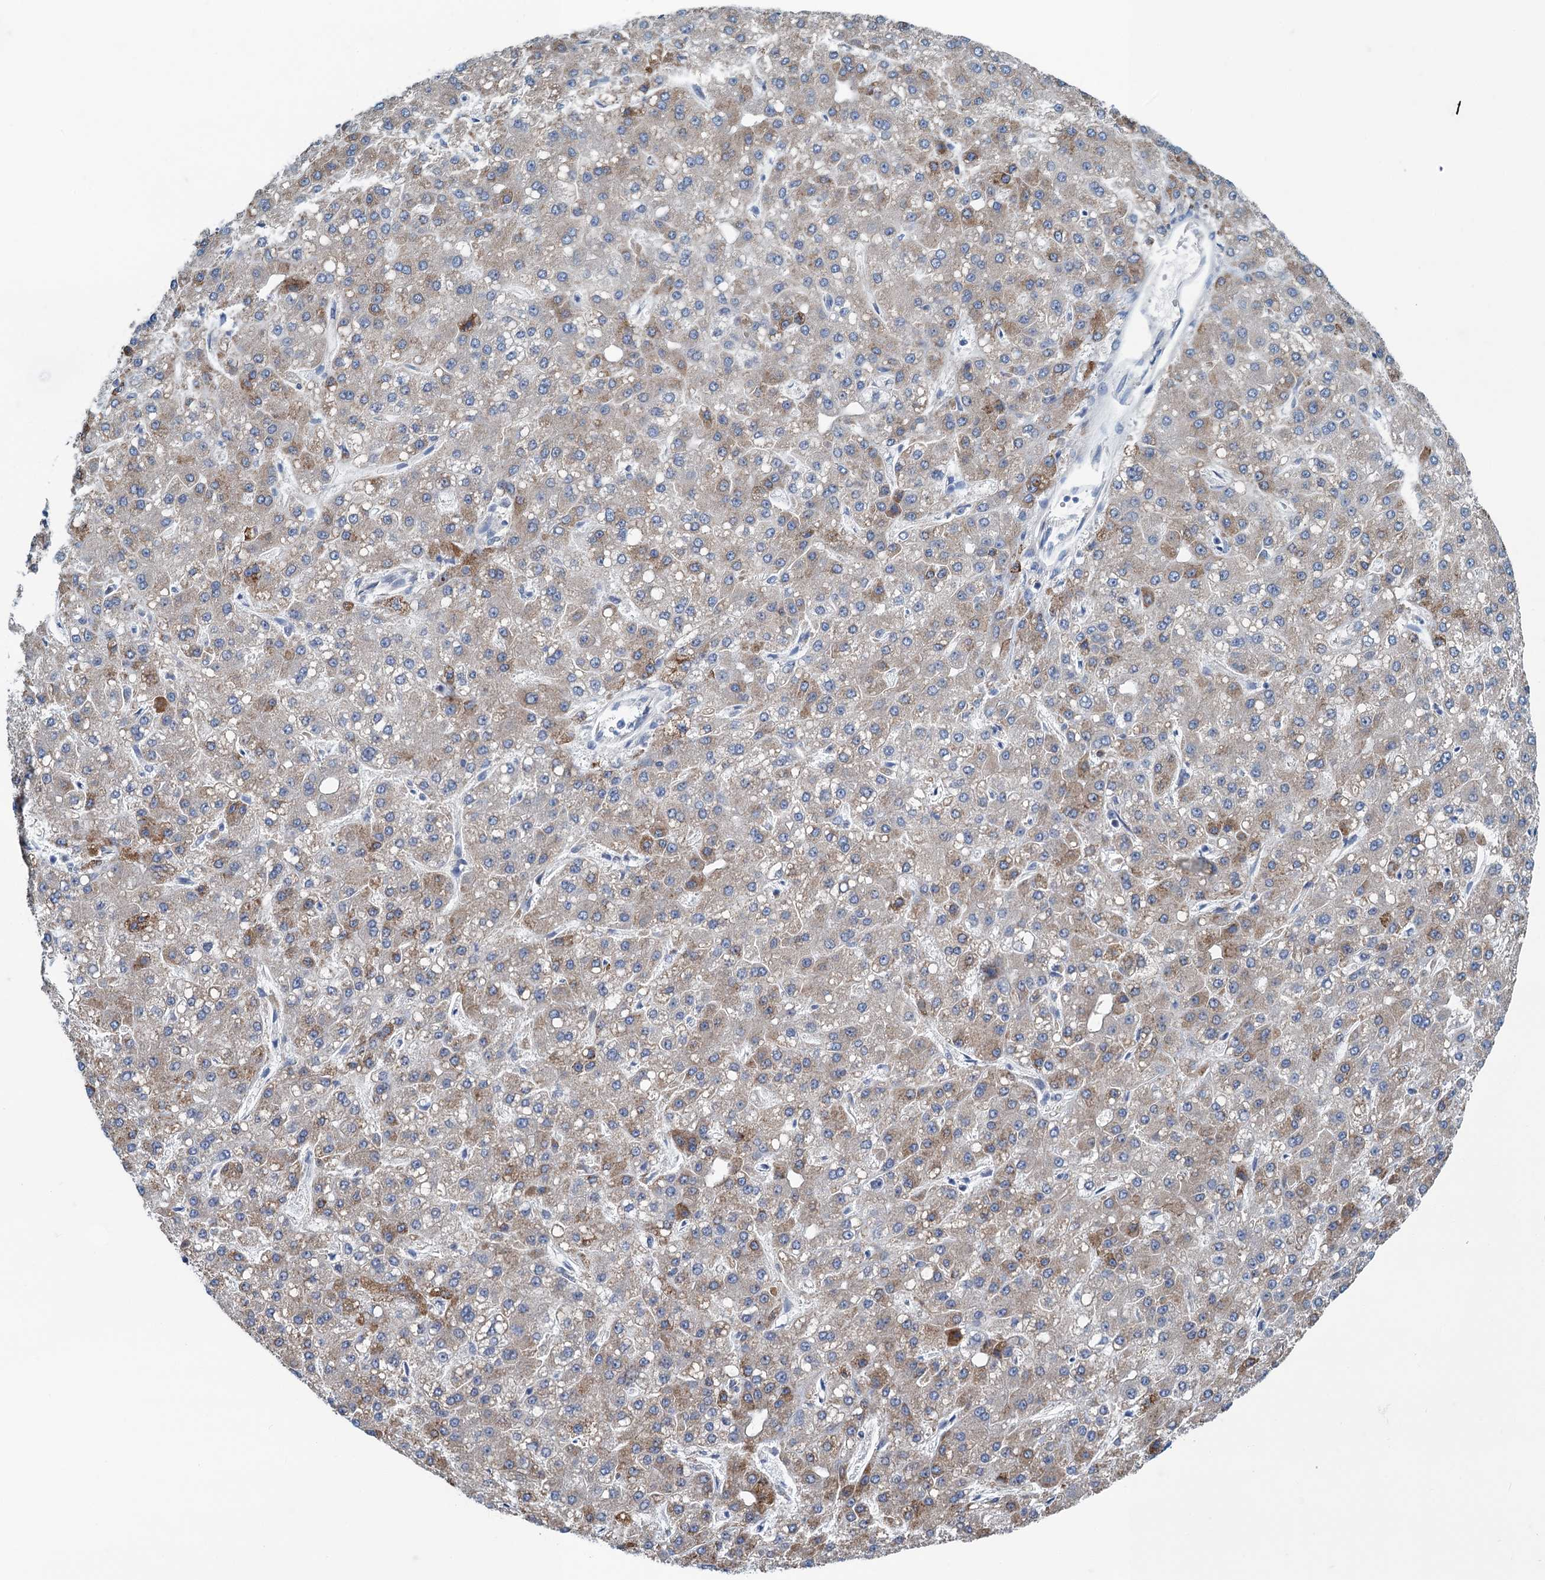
{"staining": {"intensity": "weak", "quantity": "25%-75%", "location": "cytoplasmic/membranous"}, "tissue": "liver cancer", "cell_type": "Tumor cells", "image_type": "cancer", "snomed": [{"axis": "morphology", "description": "Carcinoma, Hepatocellular, NOS"}, {"axis": "topography", "description": "Liver"}], "caption": "This is an image of immunohistochemistry (IHC) staining of hepatocellular carcinoma (liver), which shows weak staining in the cytoplasmic/membranous of tumor cells.", "gene": "C10orf88", "patient": {"sex": "male", "age": 67}}